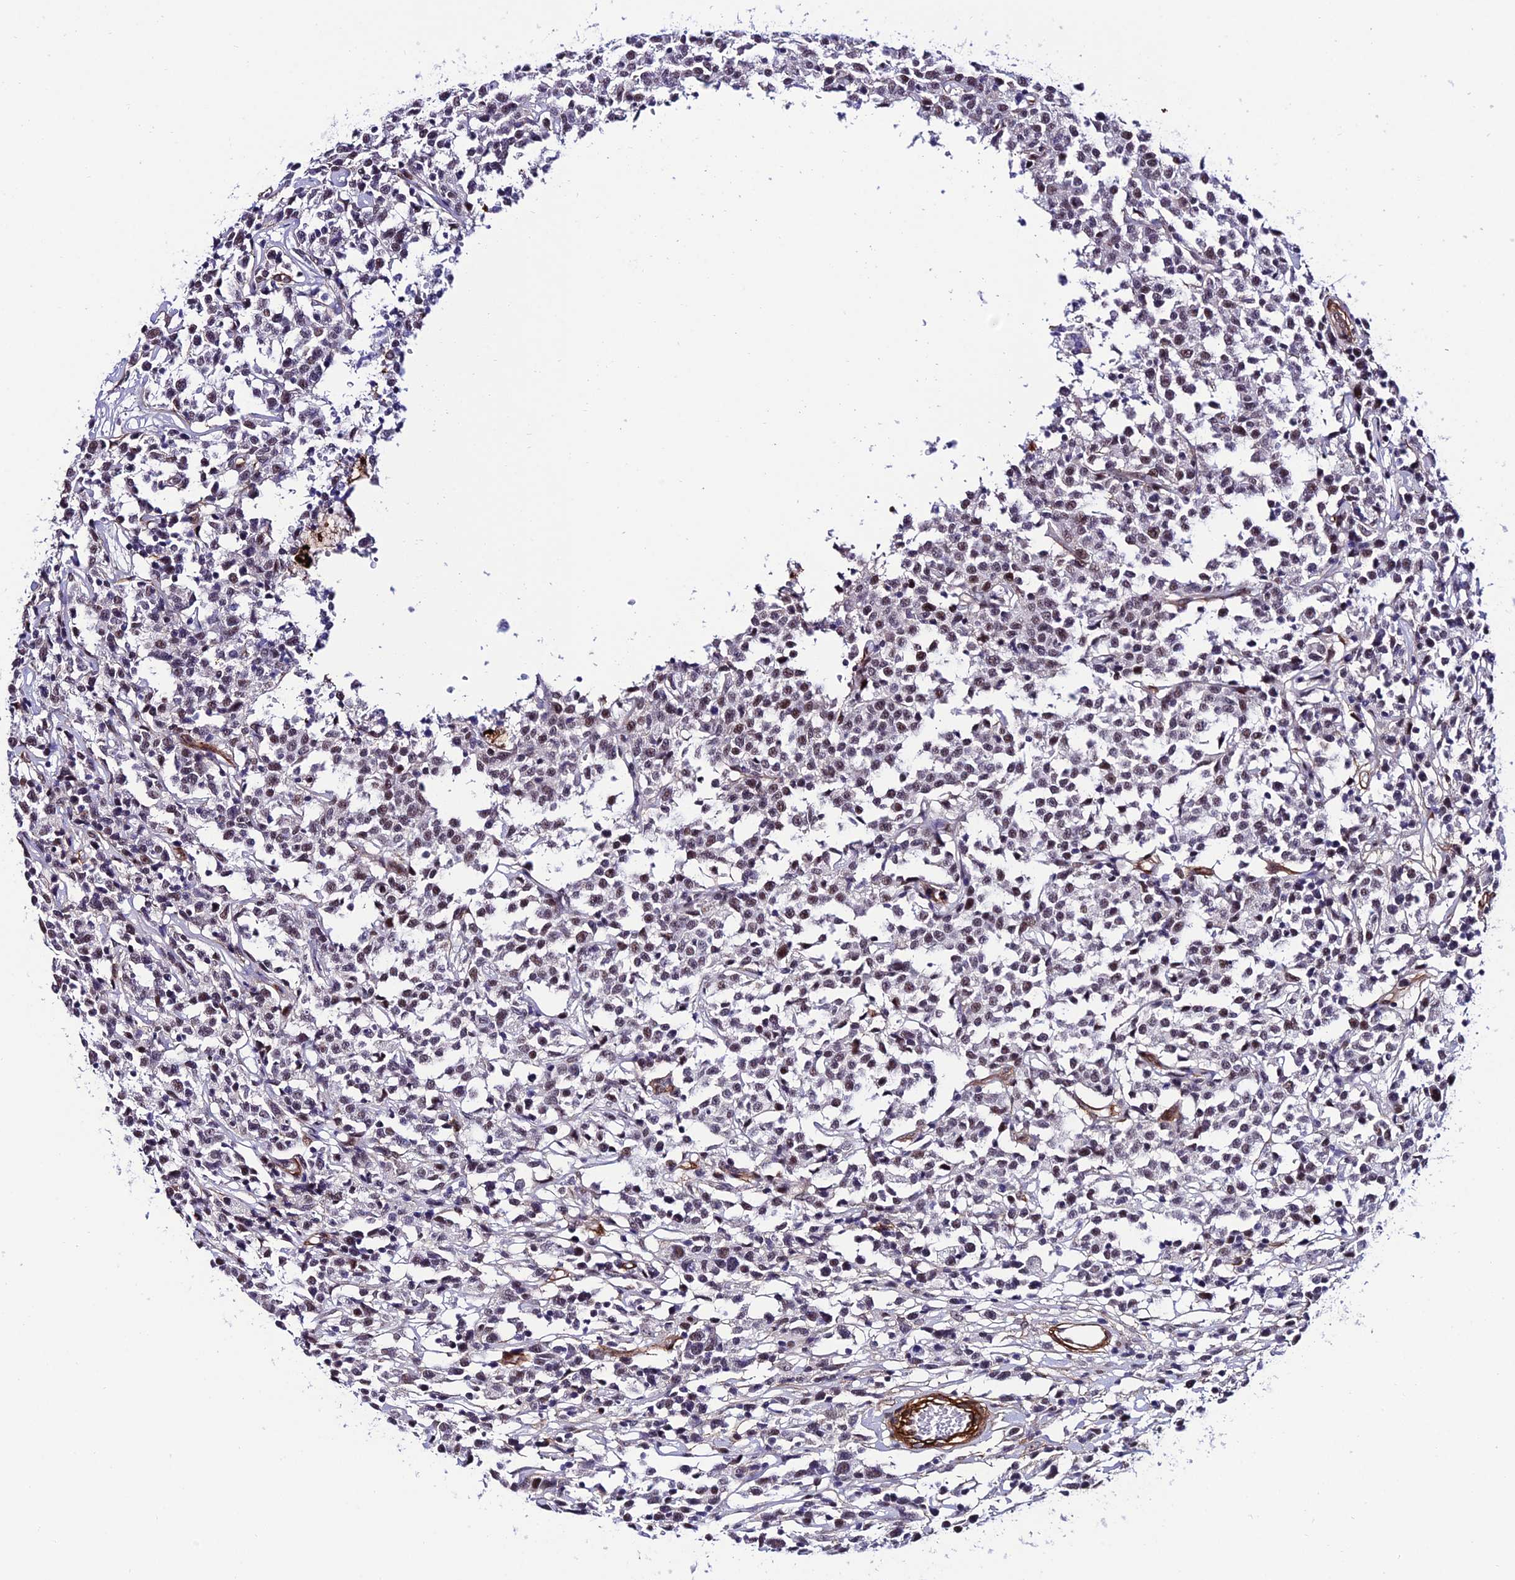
{"staining": {"intensity": "weak", "quantity": "<25%", "location": "nuclear"}, "tissue": "lymphoma", "cell_type": "Tumor cells", "image_type": "cancer", "snomed": [{"axis": "morphology", "description": "Malignant lymphoma, non-Hodgkin's type, Low grade"}, {"axis": "topography", "description": "Small intestine"}], "caption": "Tumor cells are negative for brown protein staining in low-grade malignant lymphoma, non-Hodgkin's type.", "gene": "SYT15", "patient": {"sex": "female", "age": 59}}